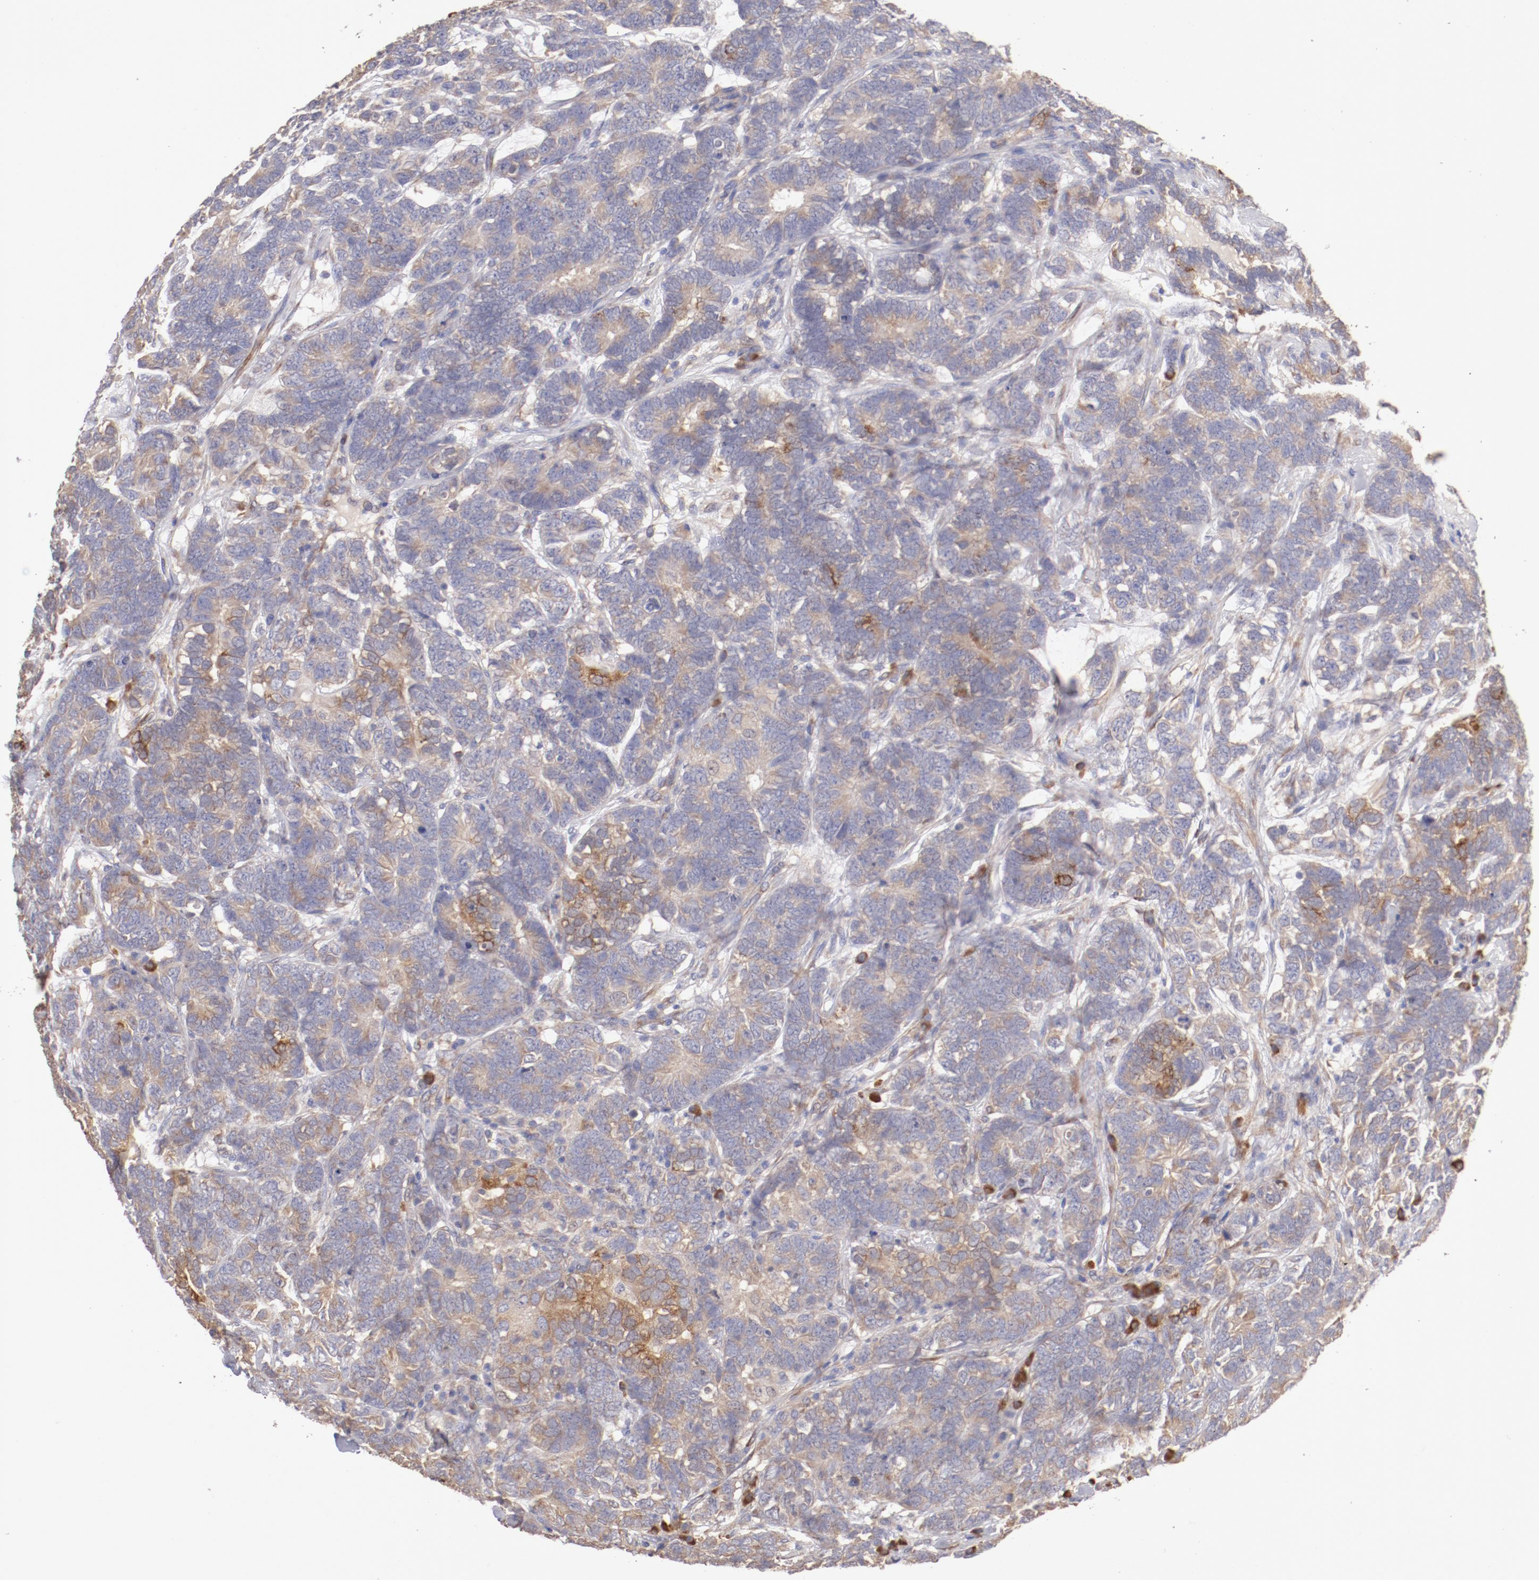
{"staining": {"intensity": "moderate", "quantity": ">75%", "location": "cytoplasmic/membranous"}, "tissue": "testis cancer", "cell_type": "Tumor cells", "image_type": "cancer", "snomed": [{"axis": "morphology", "description": "Carcinoma, Embryonal, NOS"}, {"axis": "topography", "description": "Testis"}], "caption": "Approximately >75% of tumor cells in human embryonal carcinoma (testis) reveal moderate cytoplasmic/membranous protein expression as visualized by brown immunohistochemical staining.", "gene": "ENTPD5", "patient": {"sex": "male", "age": 26}}